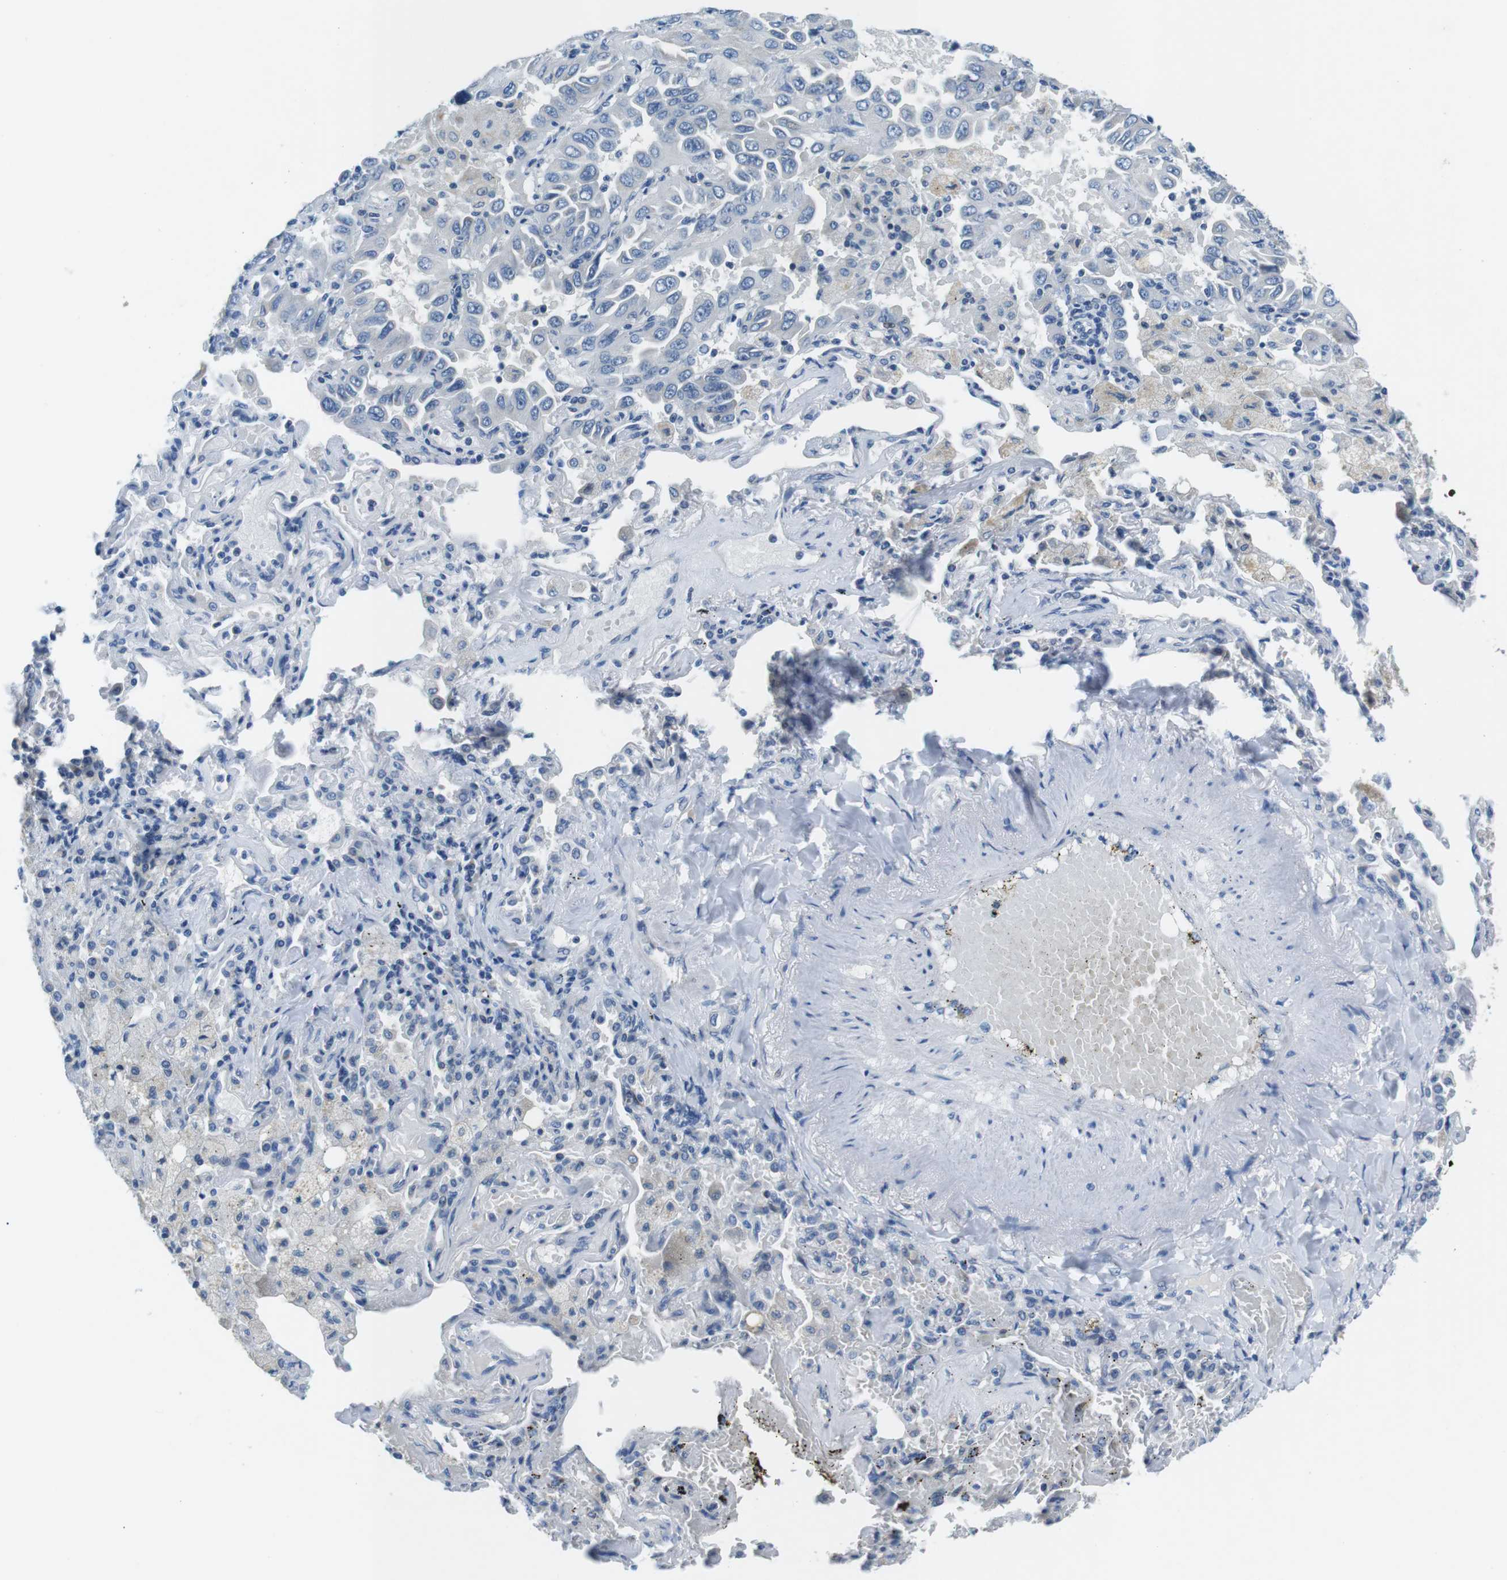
{"staining": {"intensity": "negative", "quantity": "none", "location": "none"}, "tissue": "lung cancer", "cell_type": "Tumor cells", "image_type": "cancer", "snomed": [{"axis": "morphology", "description": "Adenocarcinoma, NOS"}, {"axis": "topography", "description": "Lung"}], "caption": "DAB (3,3'-diaminobenzidine) immunohistochemical staining of lung cancer (adenocarcinoma) exhibits no significant positivity in tumor cells.", "gene": "PHLDA1", "patient": {"sex": "male", "age": 64}}